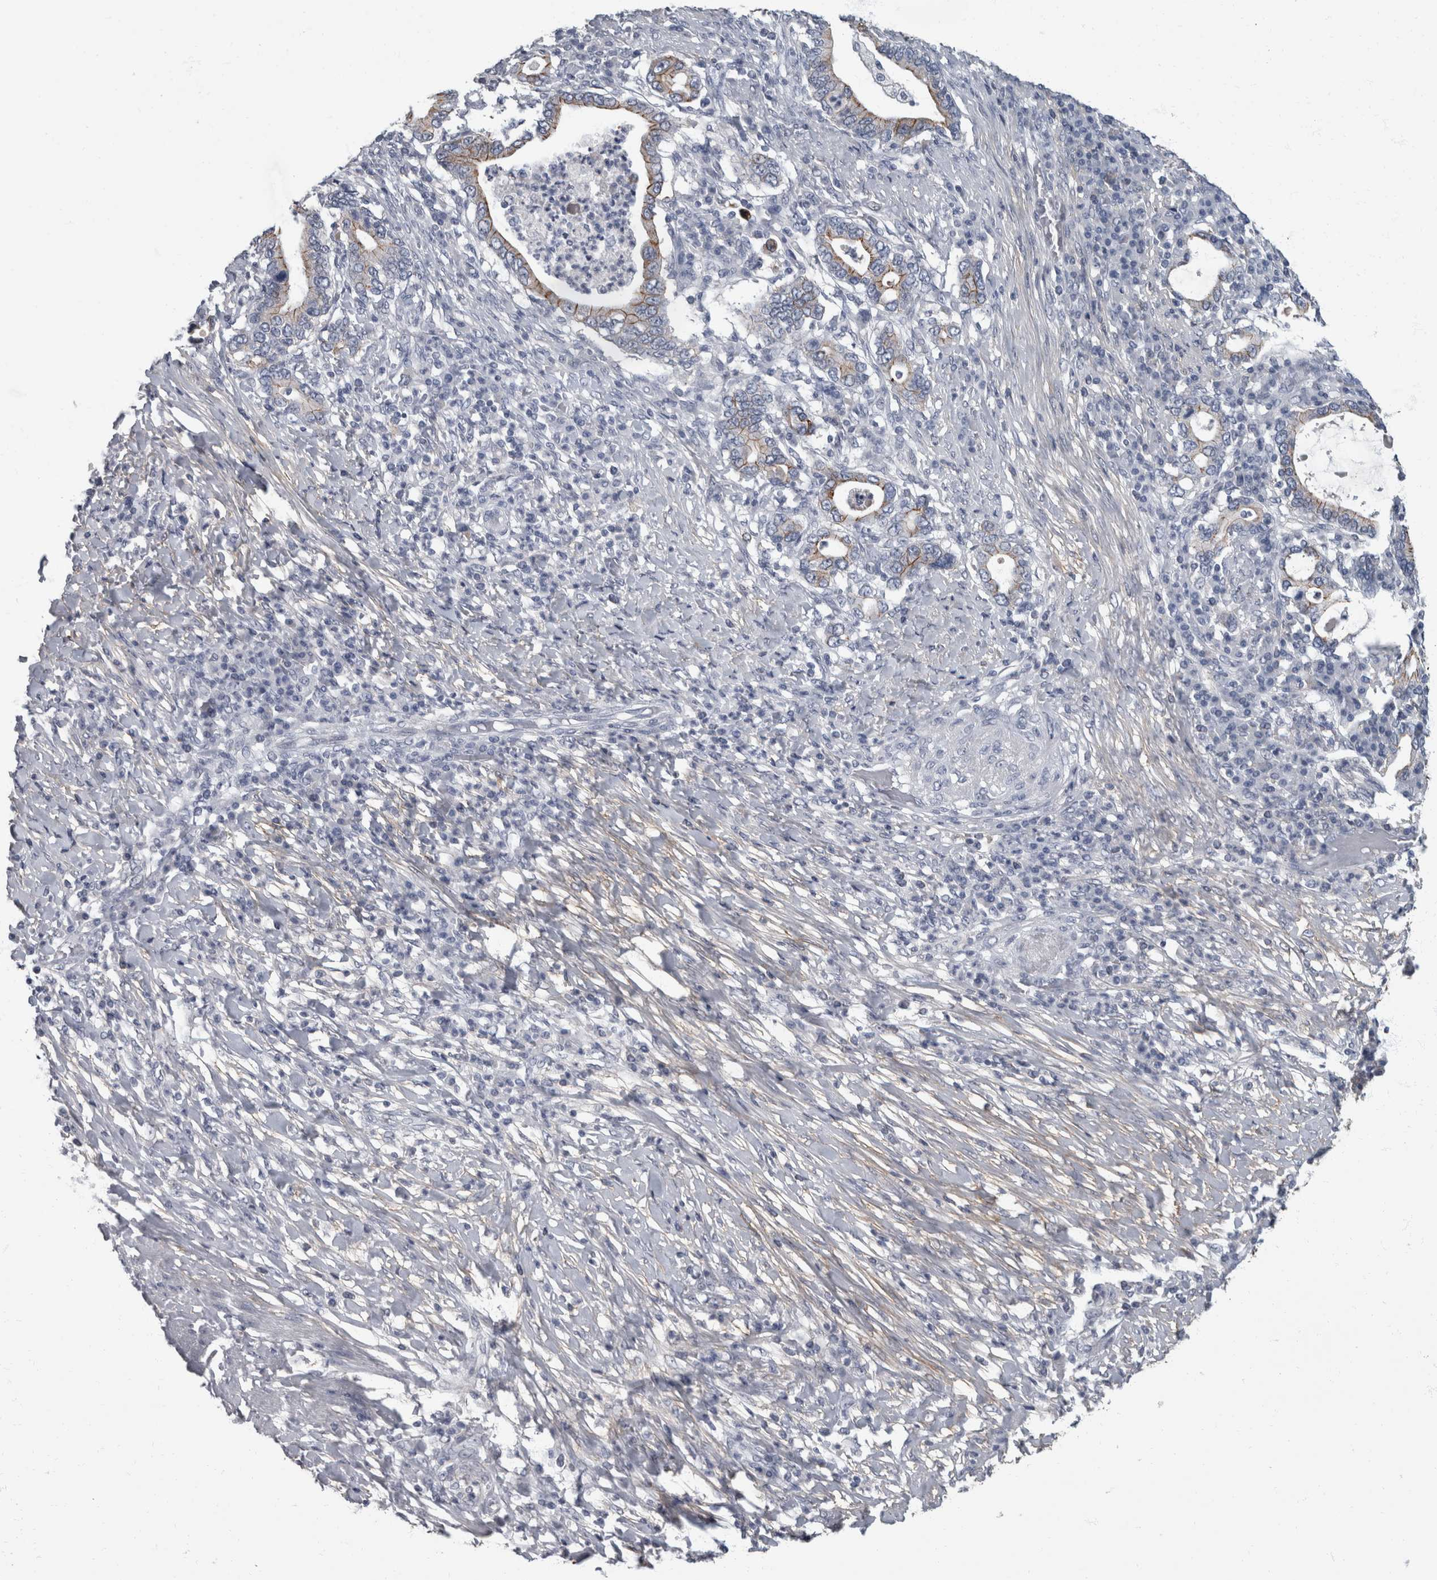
{"staining": {"intensity": "moderate", "quantity": "25%-75%", "location": "cytoplasmic/membranous"}, "tissue": "stomach cancer", "cell_type": "Tumor cells", "image_type": "cancer", "snomed": [{"axis": "morphology", "description": "Normal tissue, NOS"}, {"axis": "morphology", "description": "Adenocarcinoma, NOS"}, {"axis": "topography", "description": "Esophagus"}, {"axis": "topography", "description": "Stomach, upper"}, {"axis": "topography", "description": "Peripheral nerve tissue"}], "caption": "About 25%-75% of tumor cells in adenocarcinoma (stomach) reveal moderate cytoplasmic/membranous protein staining as visualized by brown immunohistochemical staining.", "gene": "DSG2", "patient": {"sex": "male", "age": 62}}